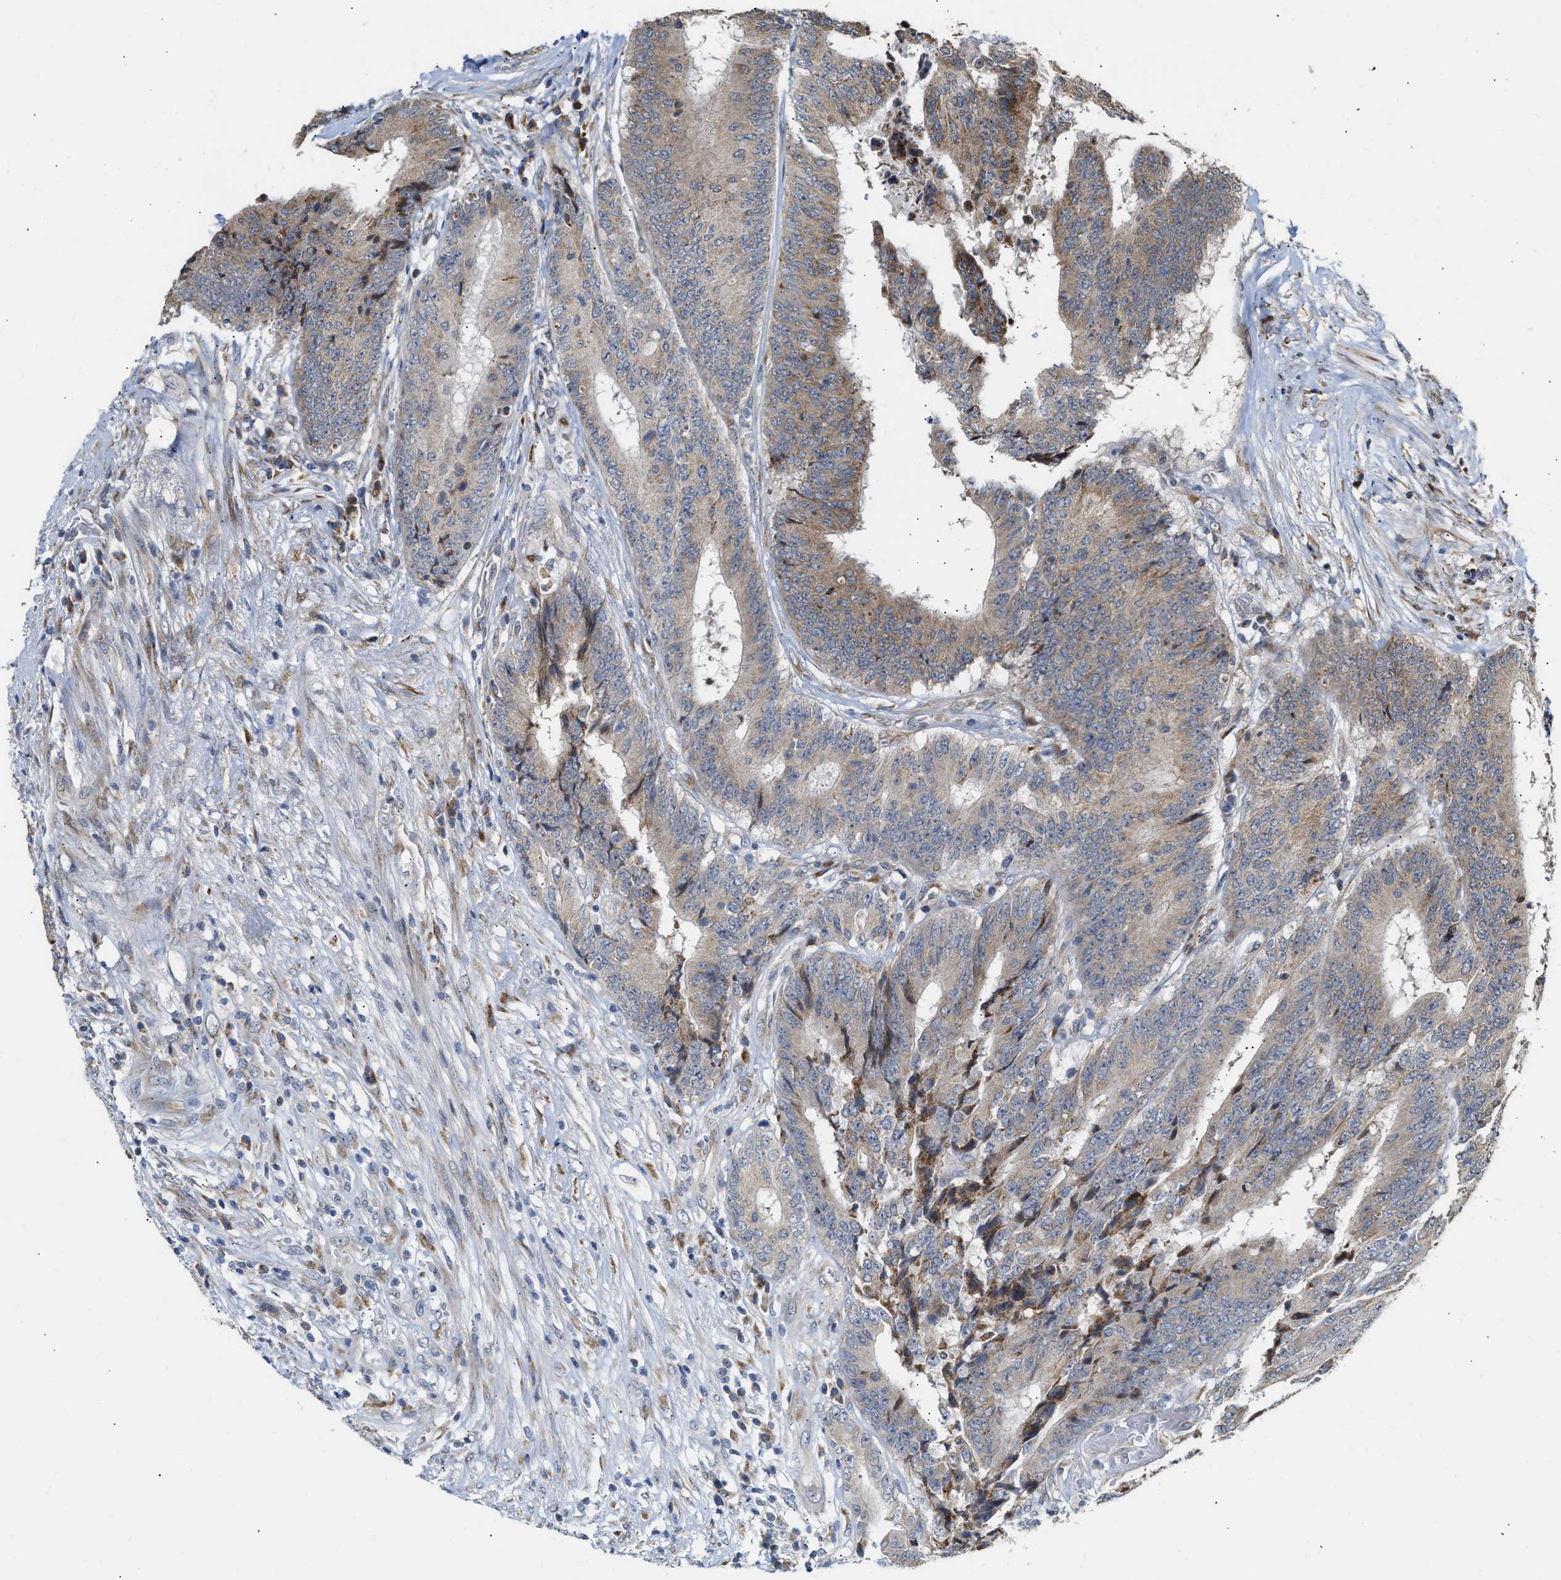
{"staining": {"intensity": "moderate", "quantity": ">75%", "location": "cytoplasmic/membranous"}, "tissue": "colorectal cancer", "cell_type": "Tumor cells", "image_type": "cancer", "snomed": [{"axis": "morphology", "description": "Adenocarcinoma, NOS"}, {"axis": "topography", "description": "Rectum"}], "caption": "This is an image of IHC staining of colorectal cancer (adenocarcinoma), which shows moderate staining in the cytoplasmic/membranous of tumor cells.", "gene": "DEPTOR", "patient": {"sex": "male", "age": 72}}